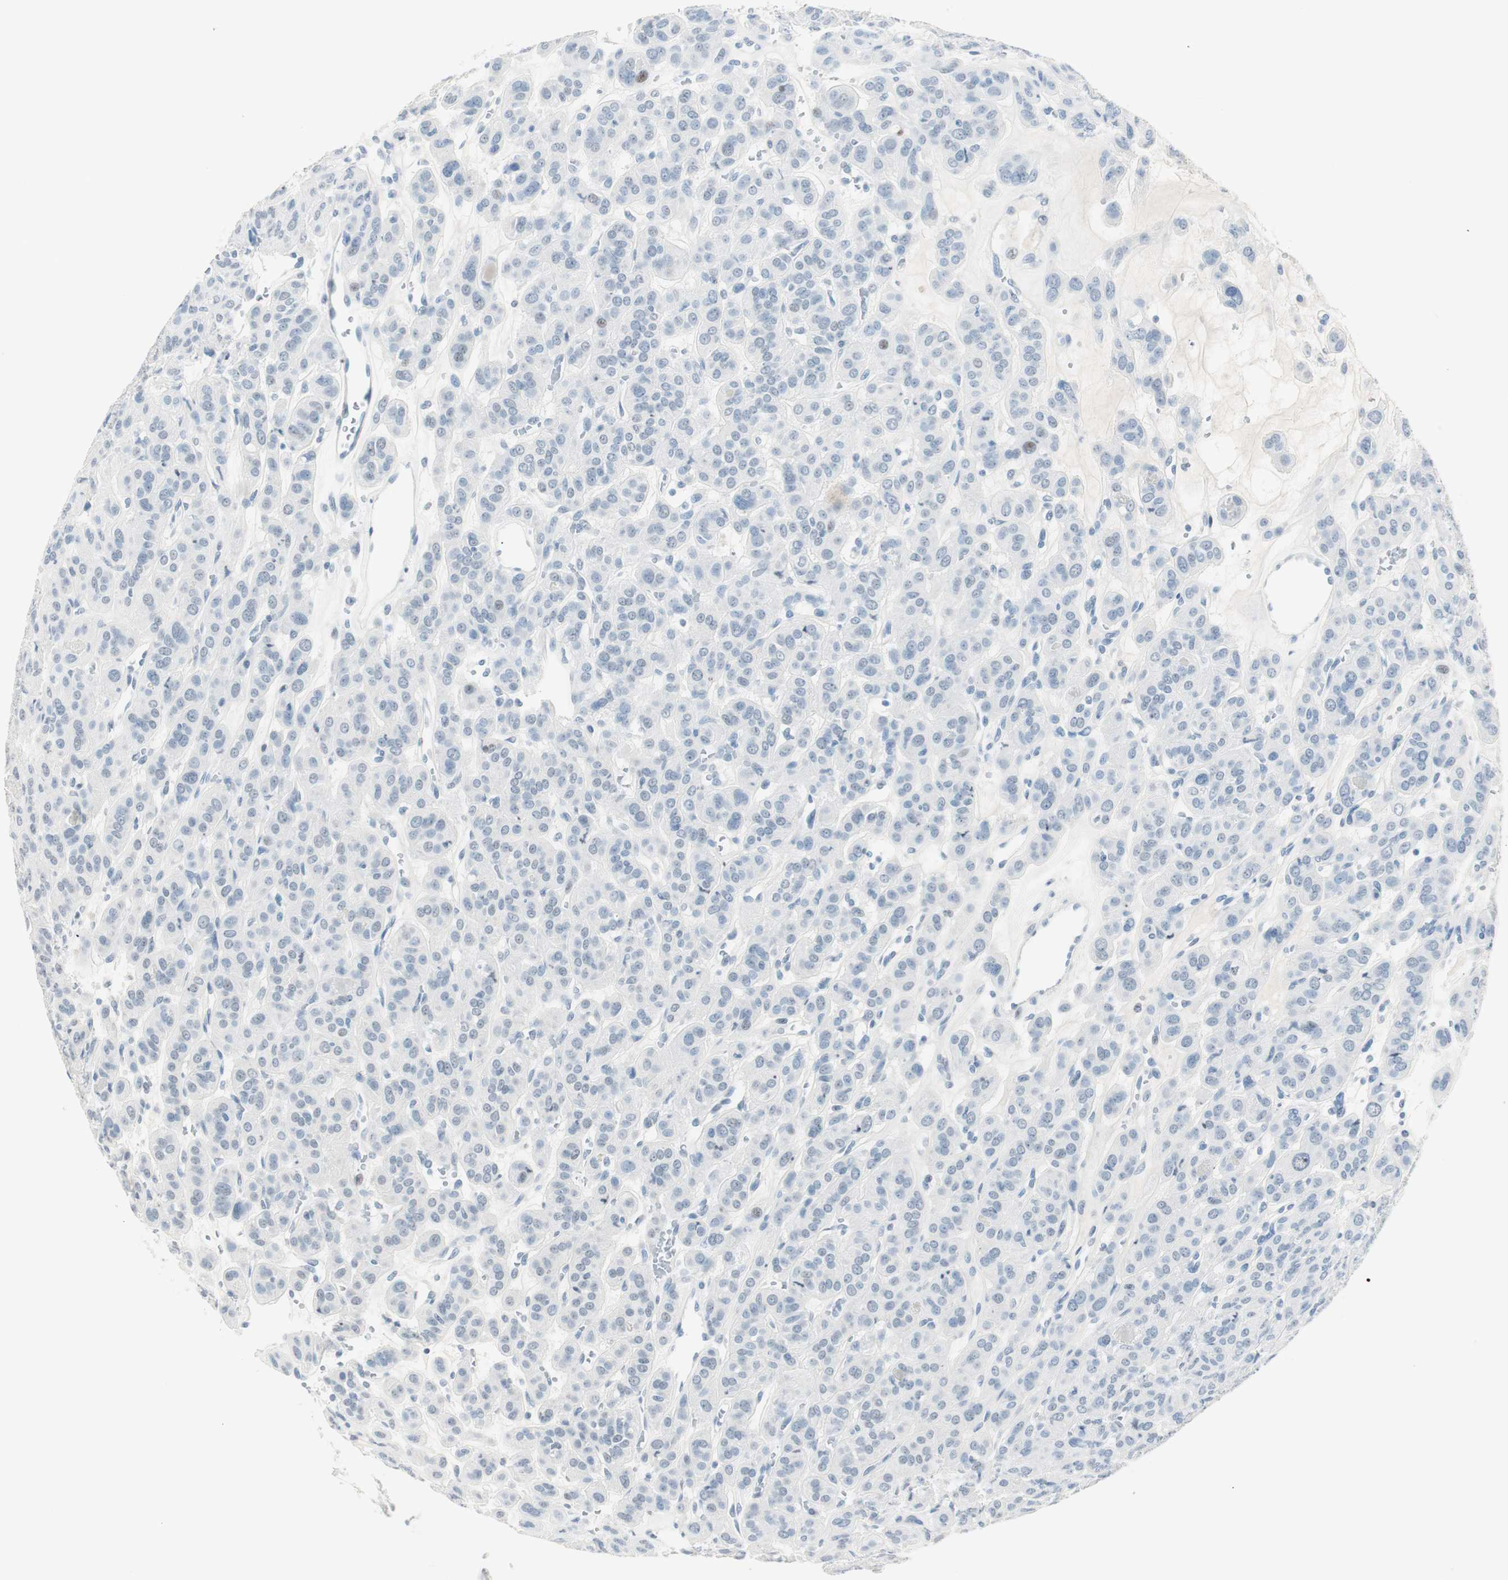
{"staining": {"intensity": "negative", "quantity": "none", "location": "none"}, "tissue": "thyroid cancer", "cell_type": "Tumor cells", "image_type": "cancer", "snomed": [{"axis": "morphology", "description": "Follicular adenoma carcinoma, NOS"}, {"axis": "topography", "description": "Thyroid gland"}], "caption": "The IHC micrograph has no significant expression in tumor cells of thyroid follicular adenoma carcinoma tissue. The staining is performed using DAB brown chromogen with nuclei counter-stained in using hematoxylin.", "gene": "HOXB13", "patient": {"sex": "female", "age": 71}}